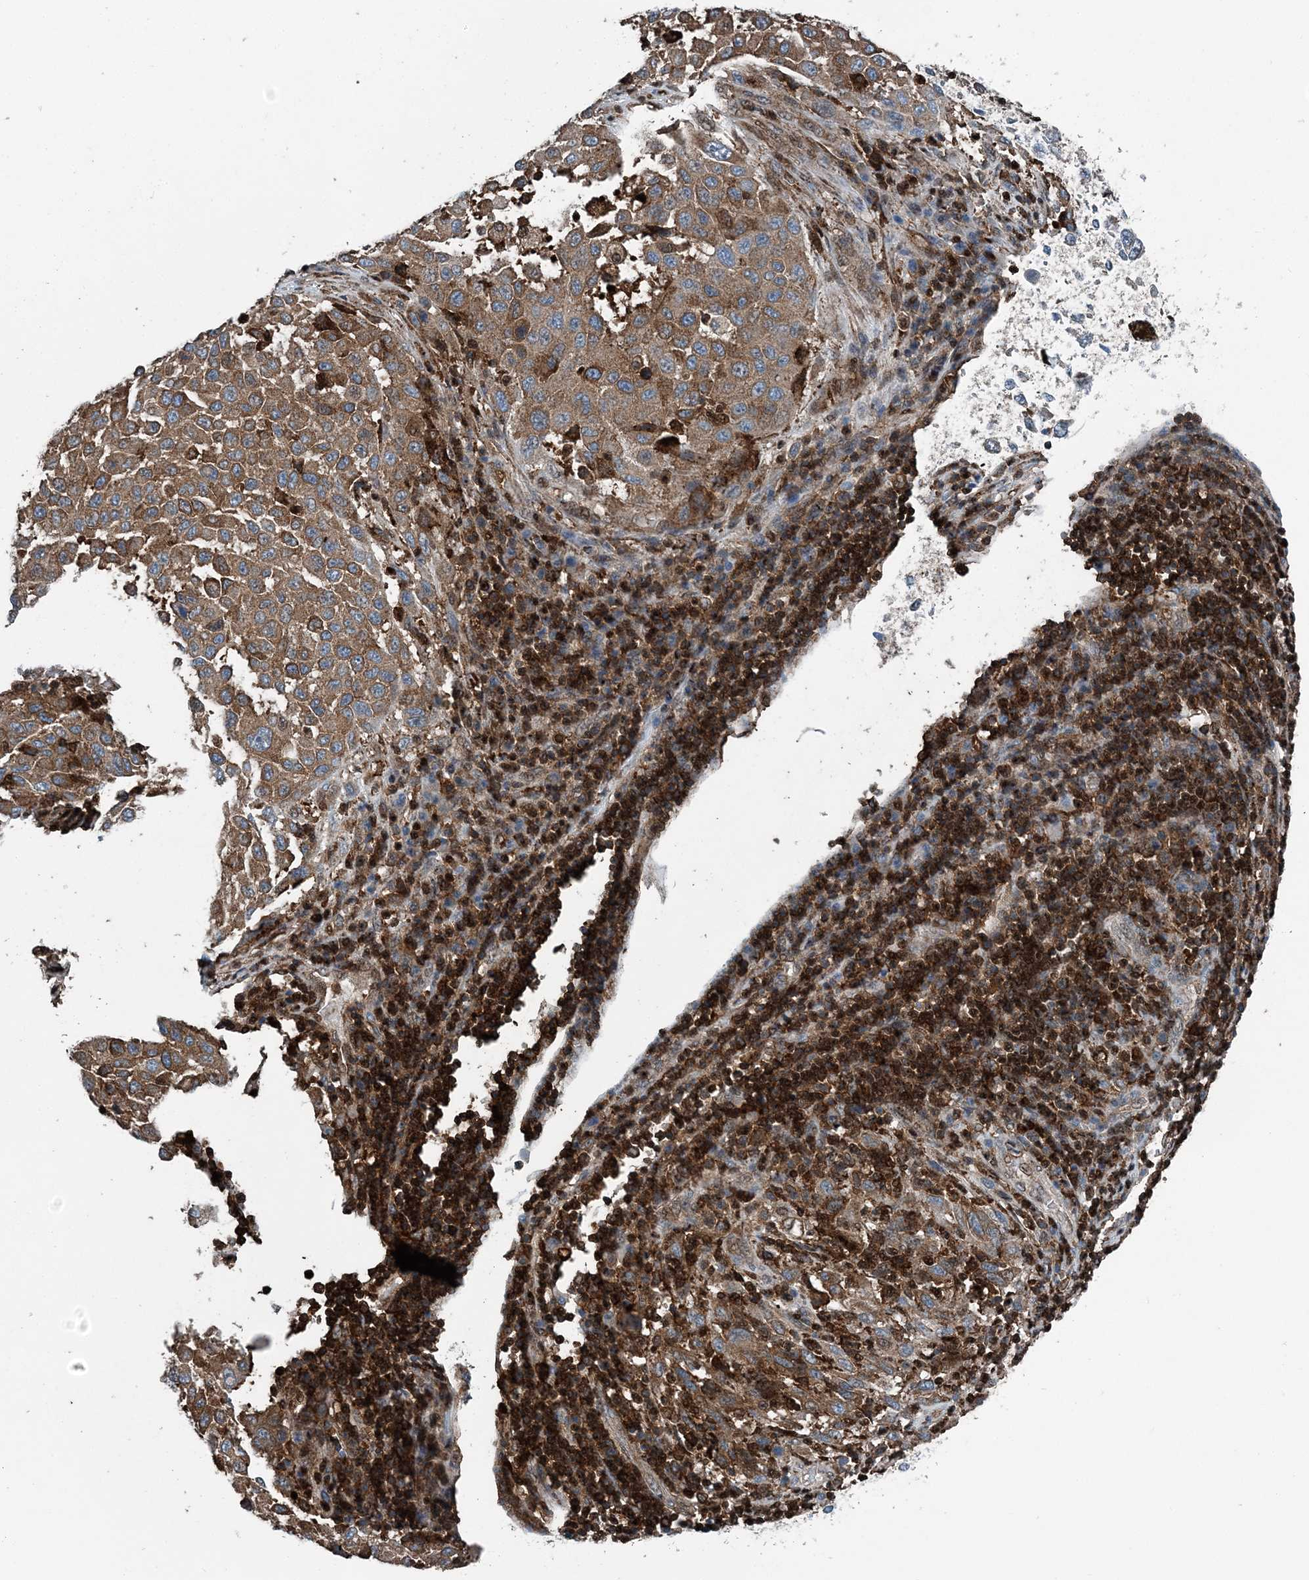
{"staining": {"intensity": "strong", "quantity": ">75%", "location": "cytoplasmic/membranous"}, "tissue": "melanoma", "cell_type": "Tumor cells", "image_type": "cancer", "snomed": [{"axis": "morphology", "description": "Malignant melanoma, Metastatic site"}, {"axis": "topography", "description": "Lymph node"}], "caption": "Protein staining exhibits strong cytoplasmic/membranous staining in approximately >75% of tumor cells in malignant melanoma (metastatic site). The staining is performed using DAB (3,3'-diaminobenzidine) brown chromogen to label protein expression. The nuclei are counter-stained blue using hematoxylin.", "gene": "CFL1", "patient": {"sex": "male", "age": 61}}